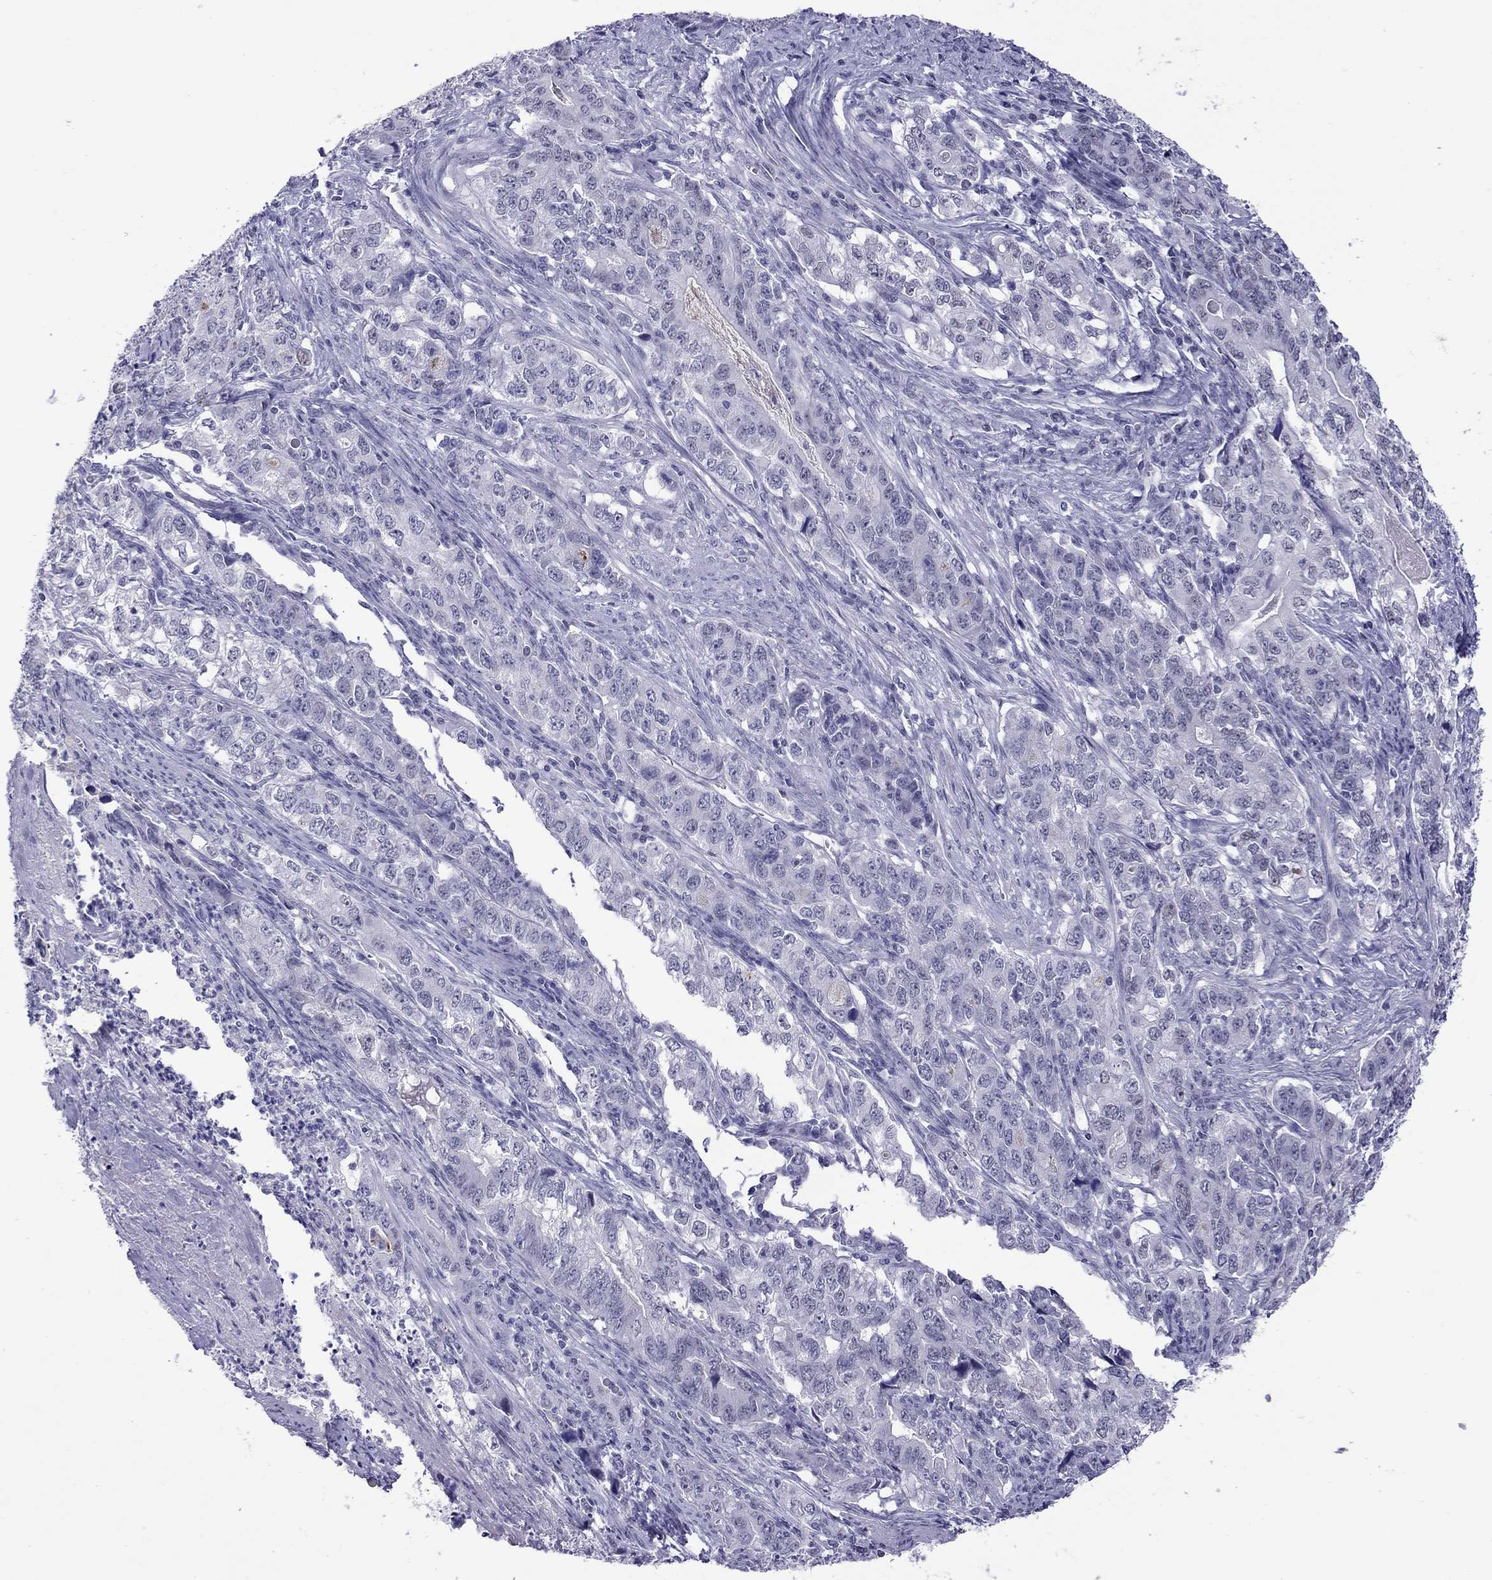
{"staining": {"intensity": "negative", "quantity": "none", "location": "none"}, "tissue": "stomach cancer", "cell_type": "Tumor cells", "image_type": "cancer", "snomed": [{"axis": "morphology", "description": "Adenocarcinoma, NOS"}, {"axis": "topography", "description": "Stomach, lower"}], "caption": "This is a micrograph of IHC staining of adenocarcinoma (stomach), which shows no expression in tumor cells.", "gene": "CHRNB3", "patient": {"sex": "female", "age": 72}}